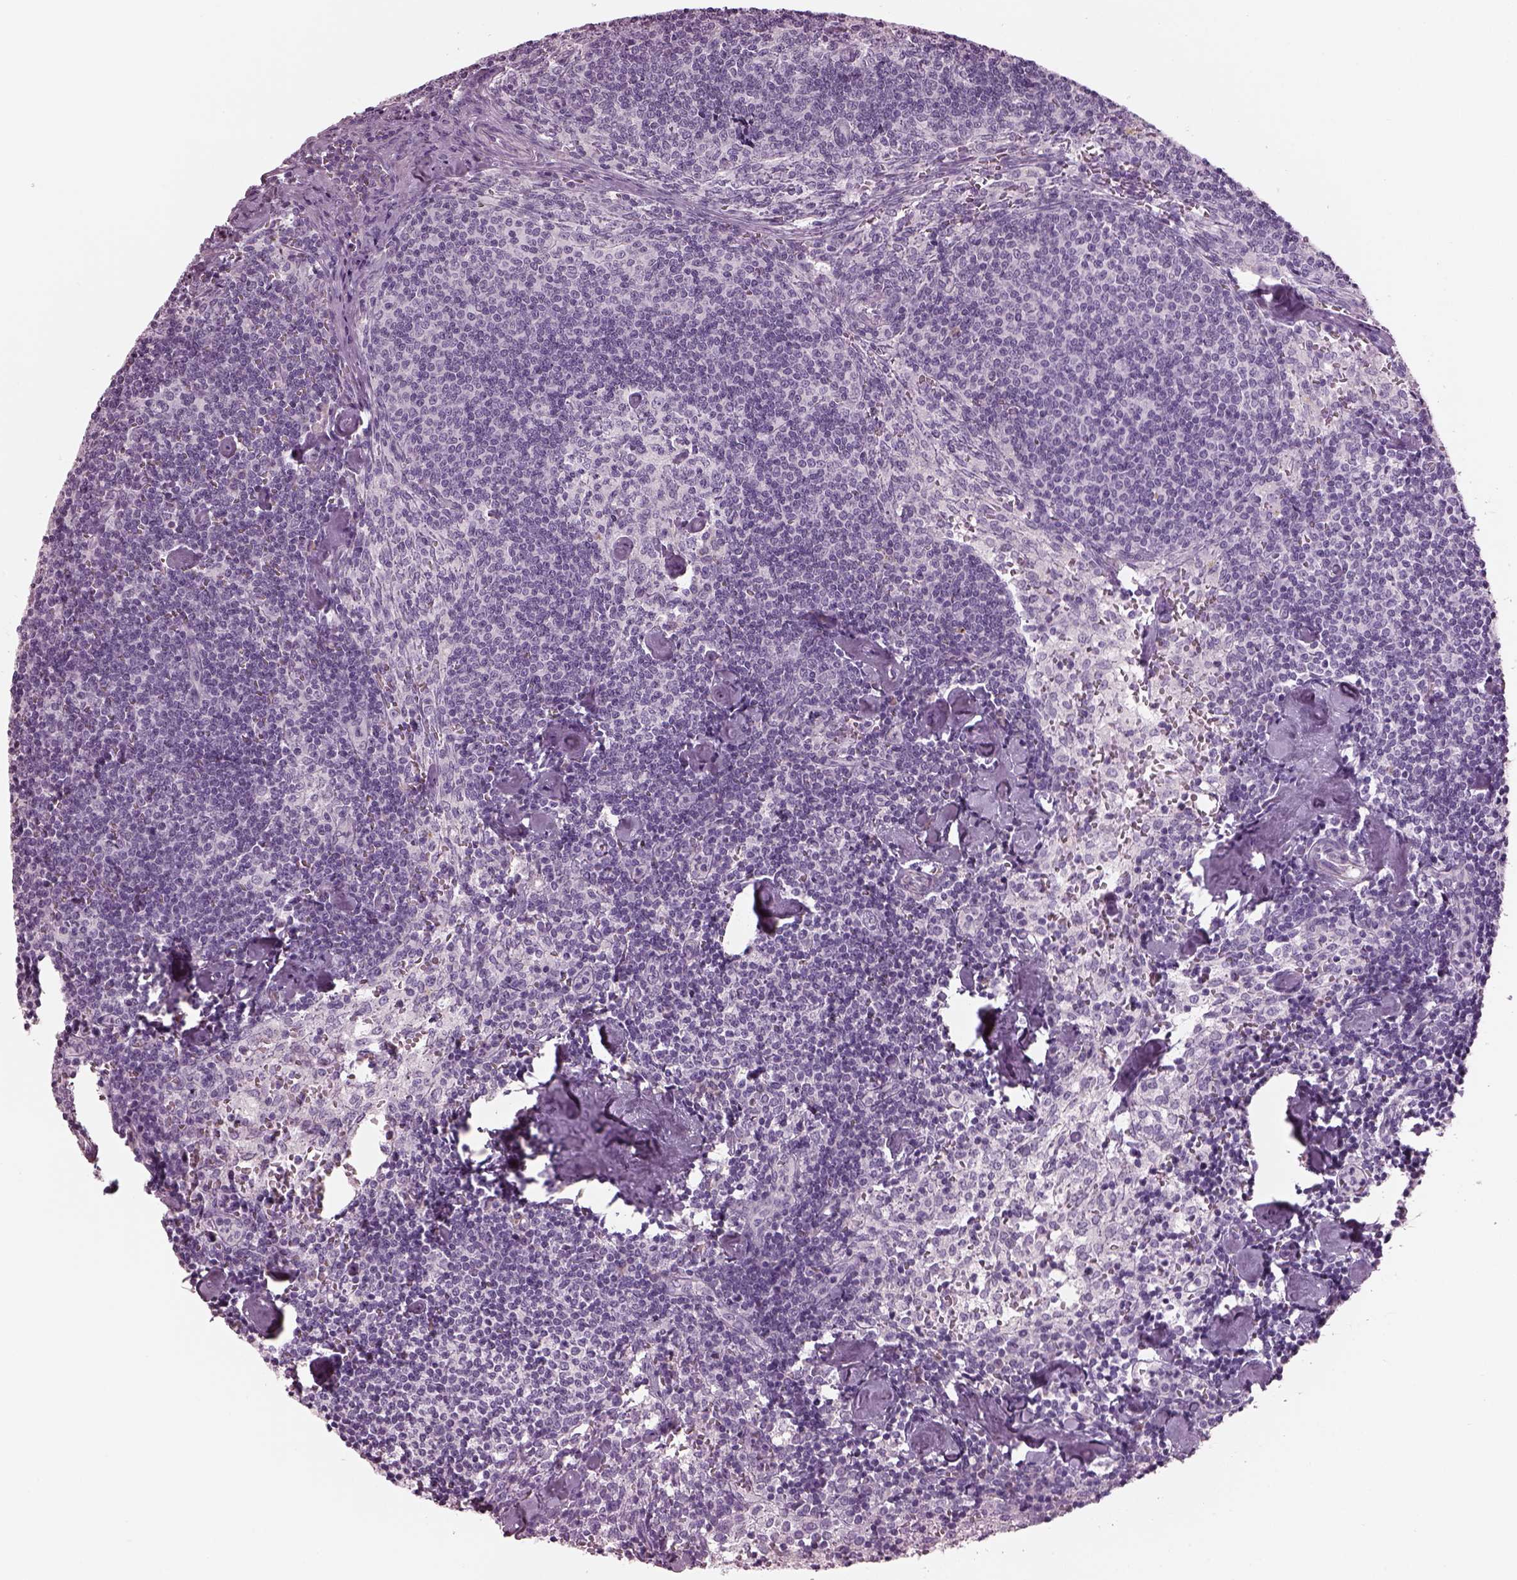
{"staining": {"intensity": "negative", "quantity": "none", "location": "none"}, "tissue": "lymph node", "cell_type": "Germinal center cells", "image_type": "normal", "snomed": [{"axis": "morphology", "description": "Normal tissue, NOS"}, {"axis": "topography", "description": "Lymph node"}], "caption": "The photomicrograph shows no staining of germinal center cells in benign lymph node.", "gene": "CYLC1", "patient": {"sex": "female", "age": 50}}